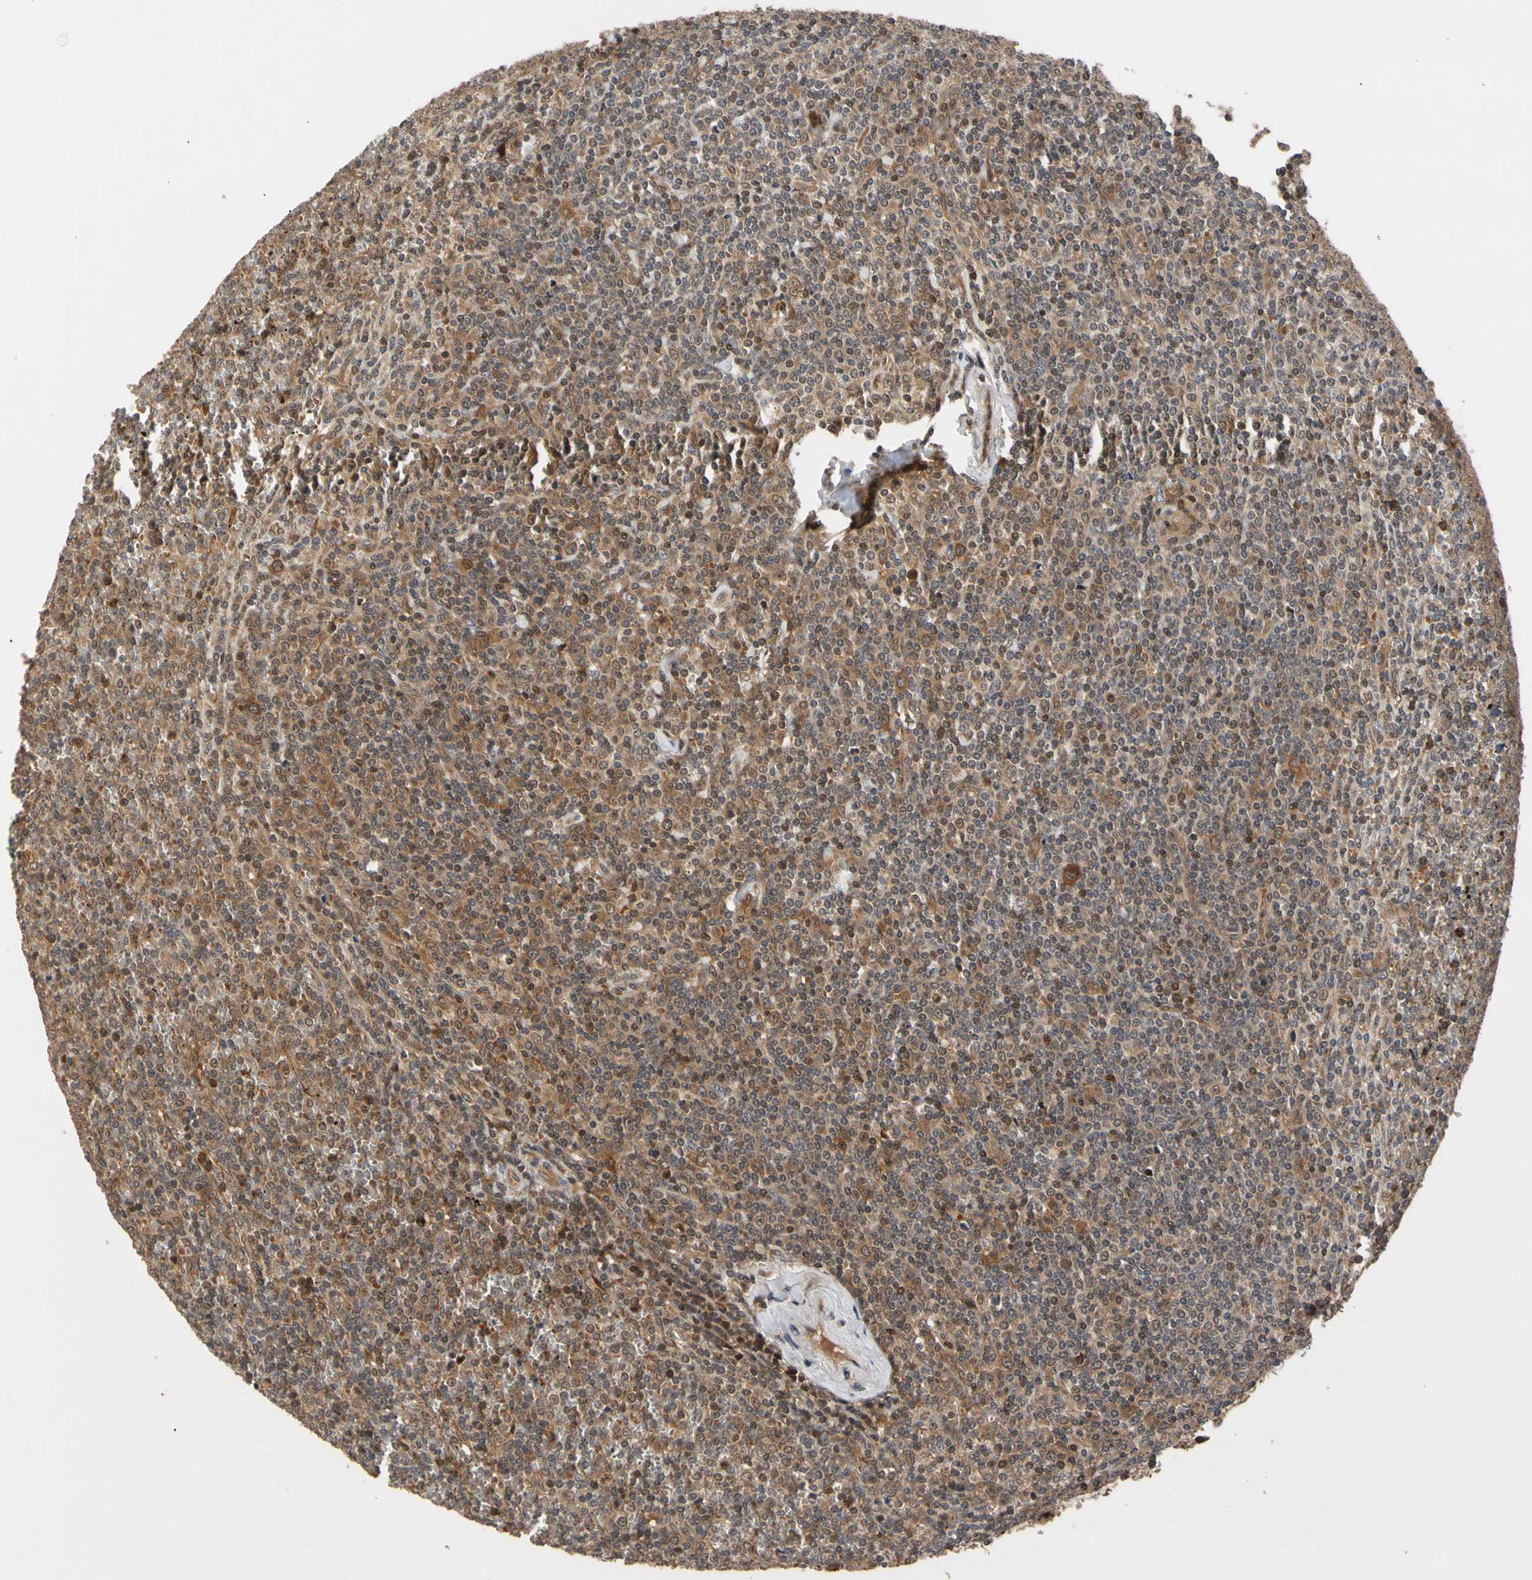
{"staining": {"intensity": "moderate", "quantity": ">75%", "location": "cytoplasmic/membranous"}, "tissue": "lymphoma", "cell_type": "Tumor cells", "image_type": "cancer", "snomed": [{"axis": "morphology", "description": "Malignant lymphoma, non-Hodgkin's type, Low grade"}, {"axis": "topography", "description": "Spleen"}], "caption": "Immunohistochemical staining of human lymphoma reveals medium levels of moderate cytoplasmic/membranous expression in approximately >75% of tumor cells. (DAB (3,3'-diaminobenzidine) = brown stain, brightfield microscopy at high magnification).", "gene": "CYTIP", "patient": {"sex": "female", "age": 19}}